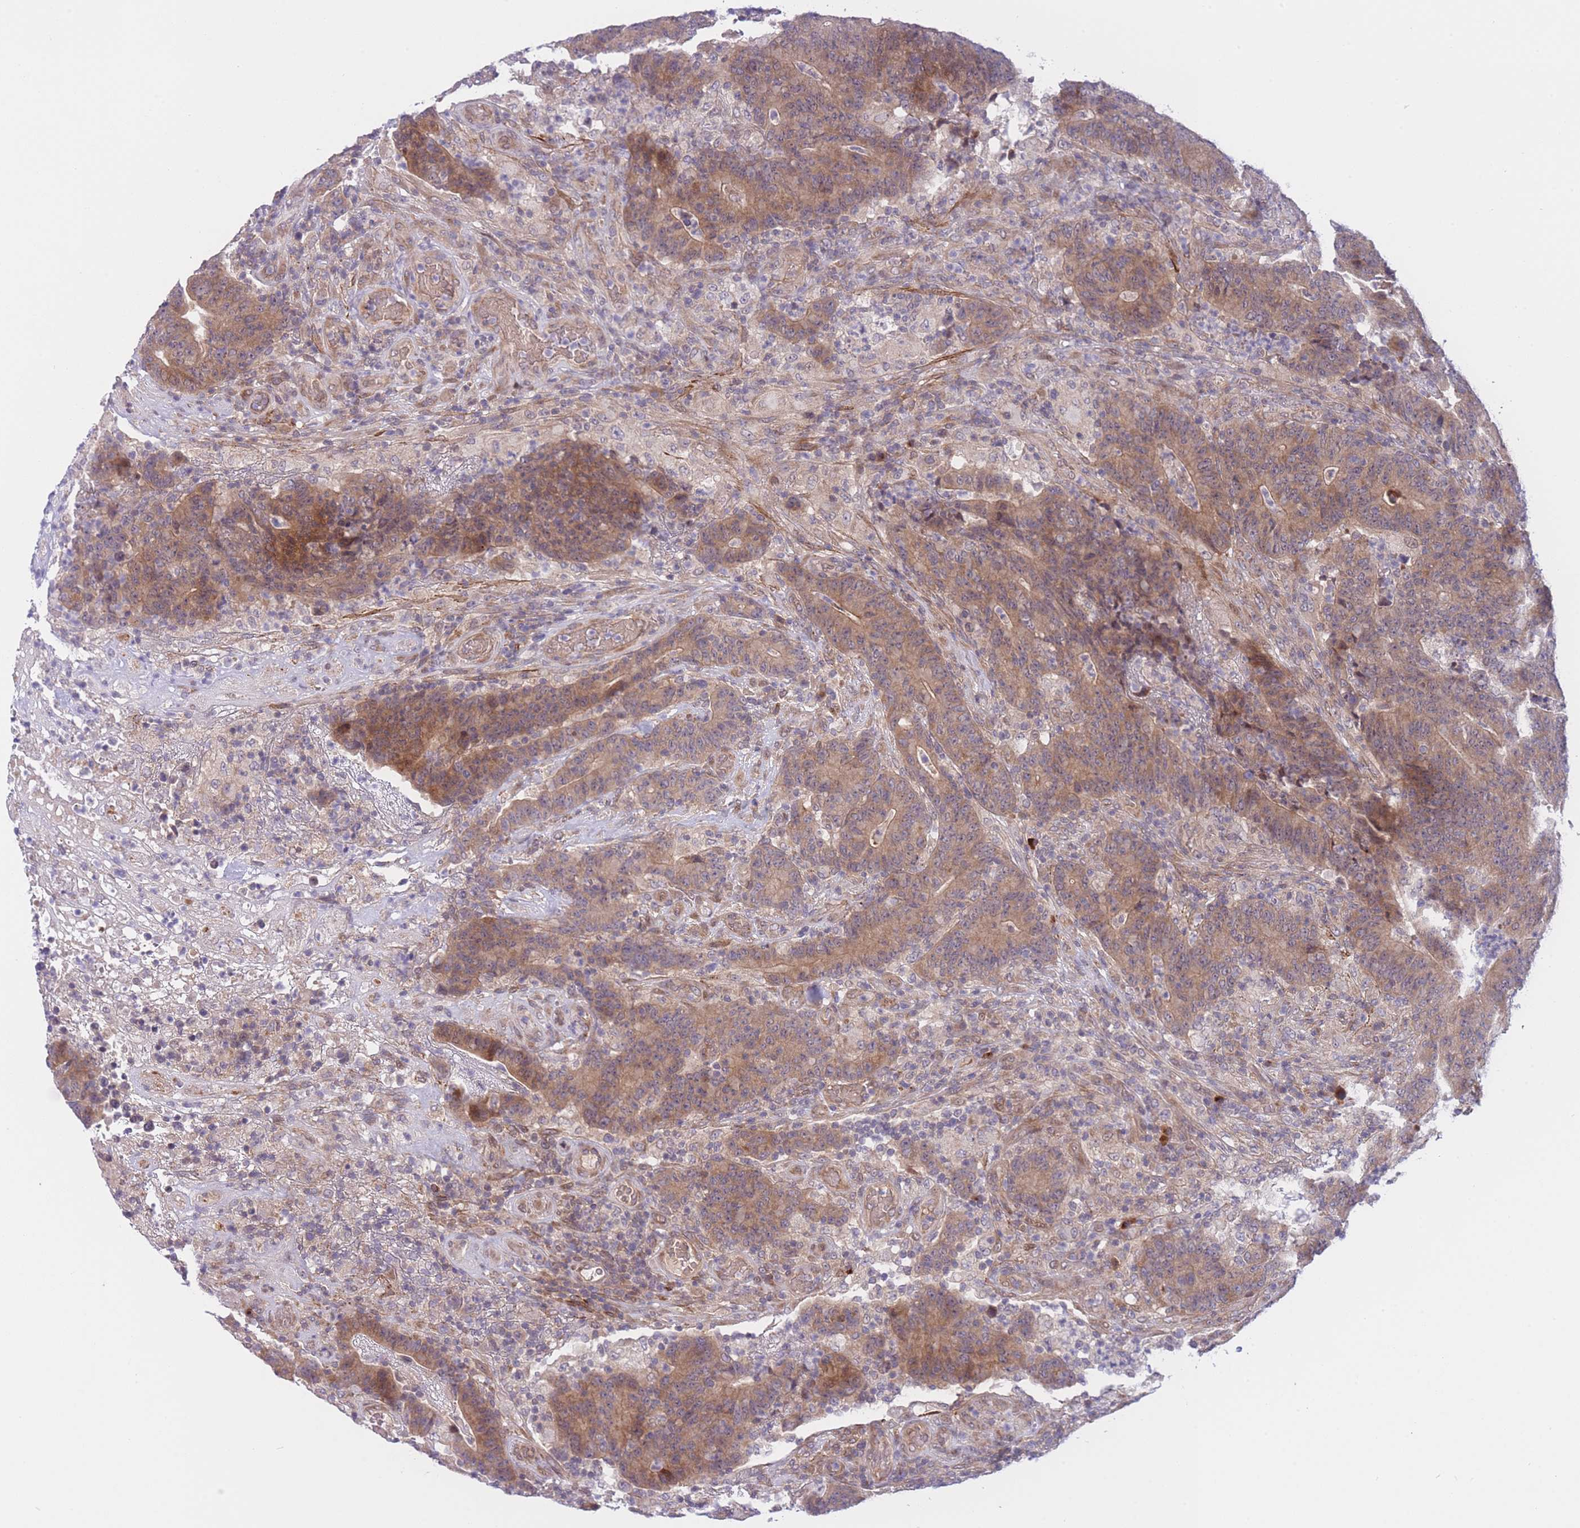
{"staining": {"intensity": "moderate", "quantity": ">75%", "location": "cytoplasmic/membranous"}, "tissue": "colorectal cancer", "cell_type": "Tumor cells", "image_type": "cancer", "snomed": [{"axis": "morphology", "description": "Normal tissue, NOS"}, {"axis": "morphology", "description": "Adenocarcinoma, NOS"}, {"axis": "topography", "description": "Colon"}], "caption": "Colorectal cancer stained with a brown dye reveals moderate cytoplasmic/membranous positive staining in about >75% of tumor cells.", "gene": "CDC25B", "patient": {"sex": "female", "age": 75}}